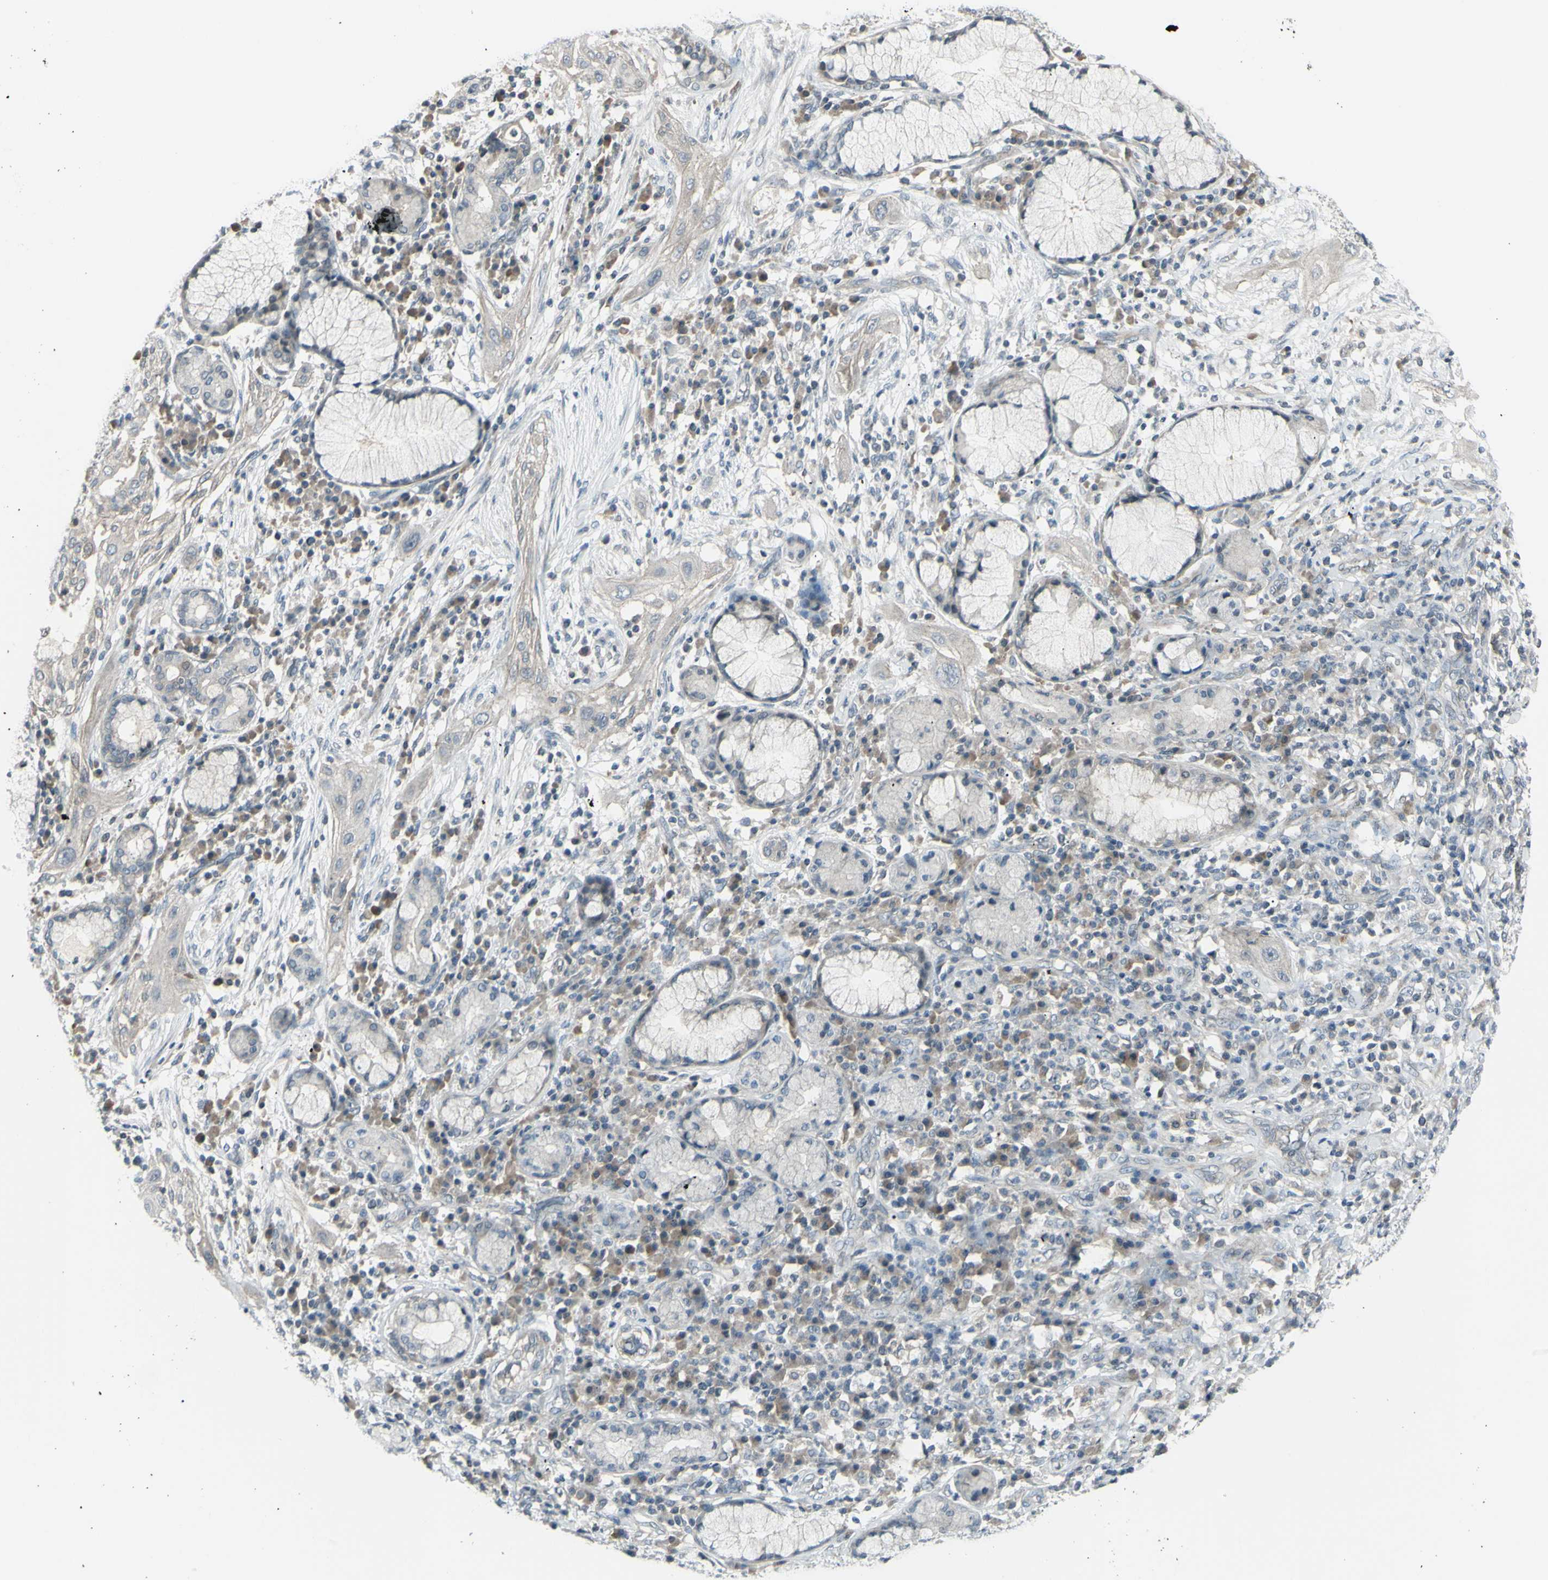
{"staining": {"intensity": "negative", "quantity": "none", "location": "none"}, "tissue": "lung cancer", "cell_type": "Tumor cells", "image_type": "cancer", "snomed": [{"axis": "morphology", "description": "Squamous cell carcinoma, NOS"}, {"axis": "topography", "description": "Lung"}], "caption": "Lung squamous cell carcinoma was stained to show a protein in brown. There is no significant expression in tumor cells.", "gene": "SH3GL2", "patient": {"sex": "female", "age": 47}}